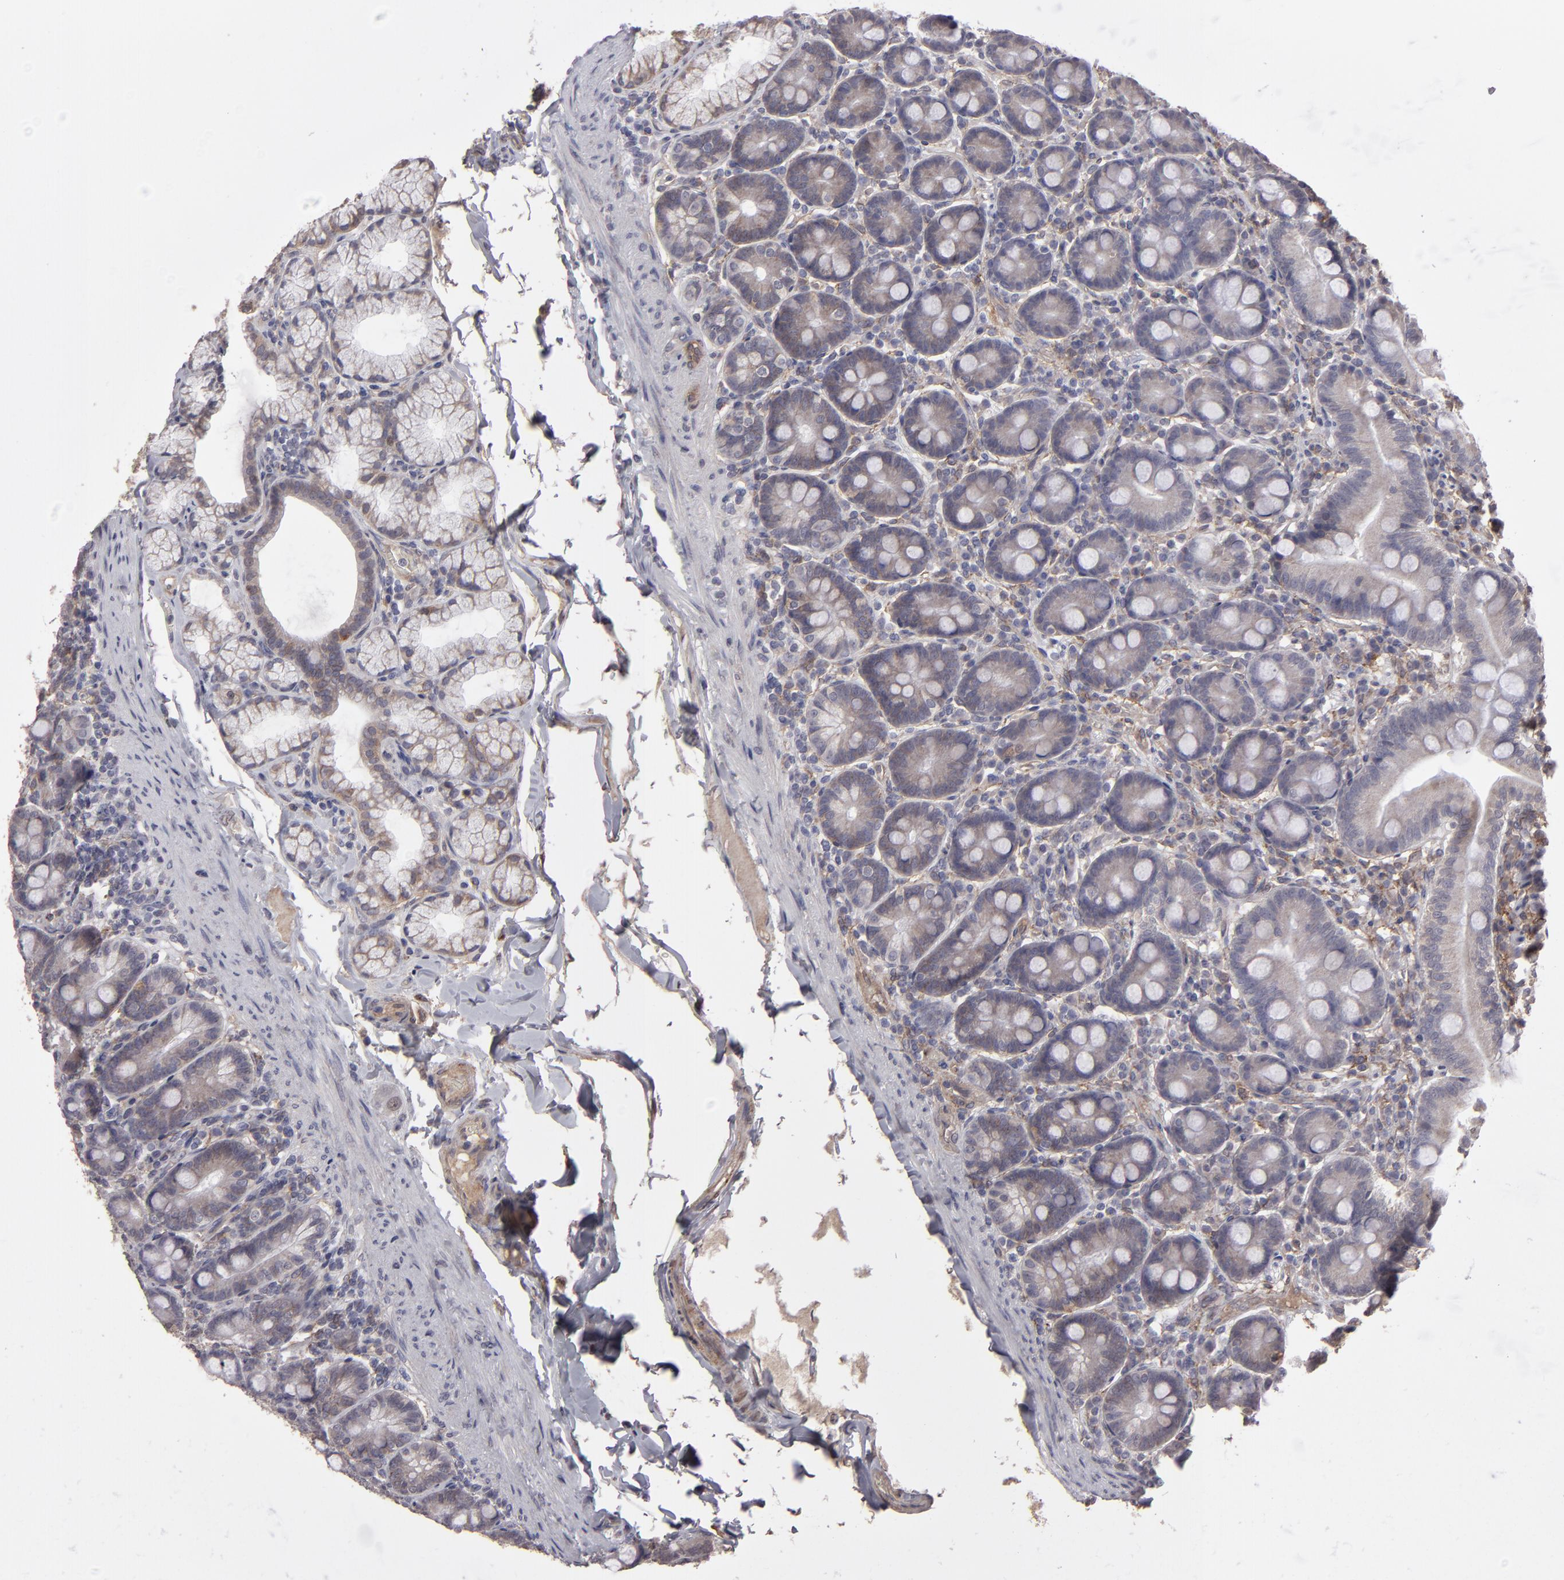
{"staining": {"intensity": "weak", "quantity": "<25%", "location": "cytoplasmic/membranous"}, "tissue": "duodenum", "cell_type": "Glandular cells", "image_type": "normal", "snomed": [{"axis": "morphology", "description": "Normal tissue, NOS"}, {"axis": "topography", "description": "Duodenum"}], "caption": "Glandular cells show no significant protein positivity in benign duodenum.", "gene": "ITGB5", "patient": {"sex": "male", "age": 50}}